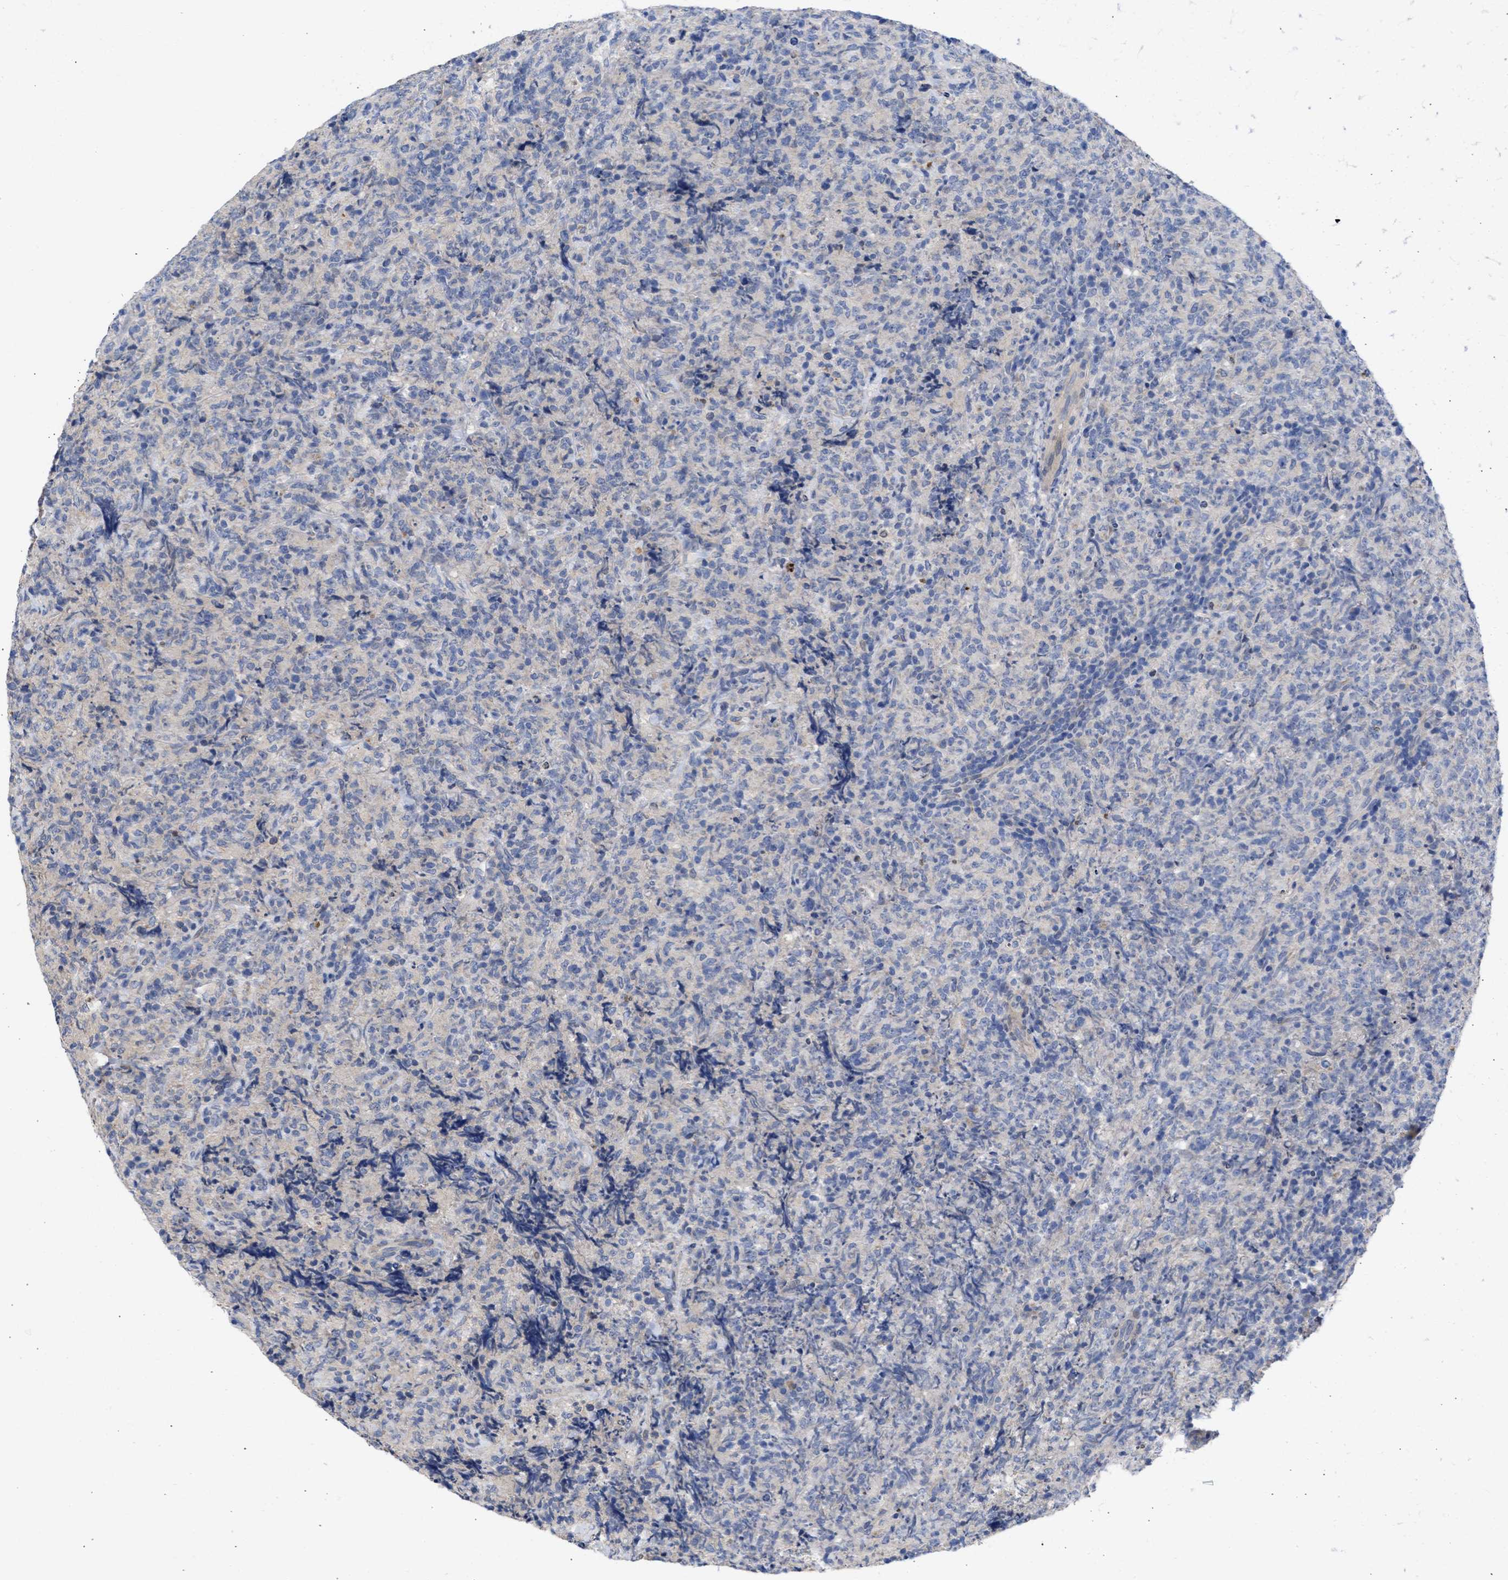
{"staining": {"intensity": "negative", "quantity": "none", "location": "none"}, "tissue": "lymphoma", "cell_type": "Tumor cells", "image_type": "cancer", "snomed": [{"axis": "morphology", "description": "Malignant lymphoma, non-Hodgkin's type, High grade"}, {"axis": "topography", "description": "Tonsil"}], "caption": "The micrograph demonstrates no significant staining in tumor cells of high-grade malignant lymphoma, non-Hodgkin's type. (Brightfield microscopy of DAB IHC at high magnification).", "gene": "ARHGEF4", "patient": {"sex": "female", "age": 36}}